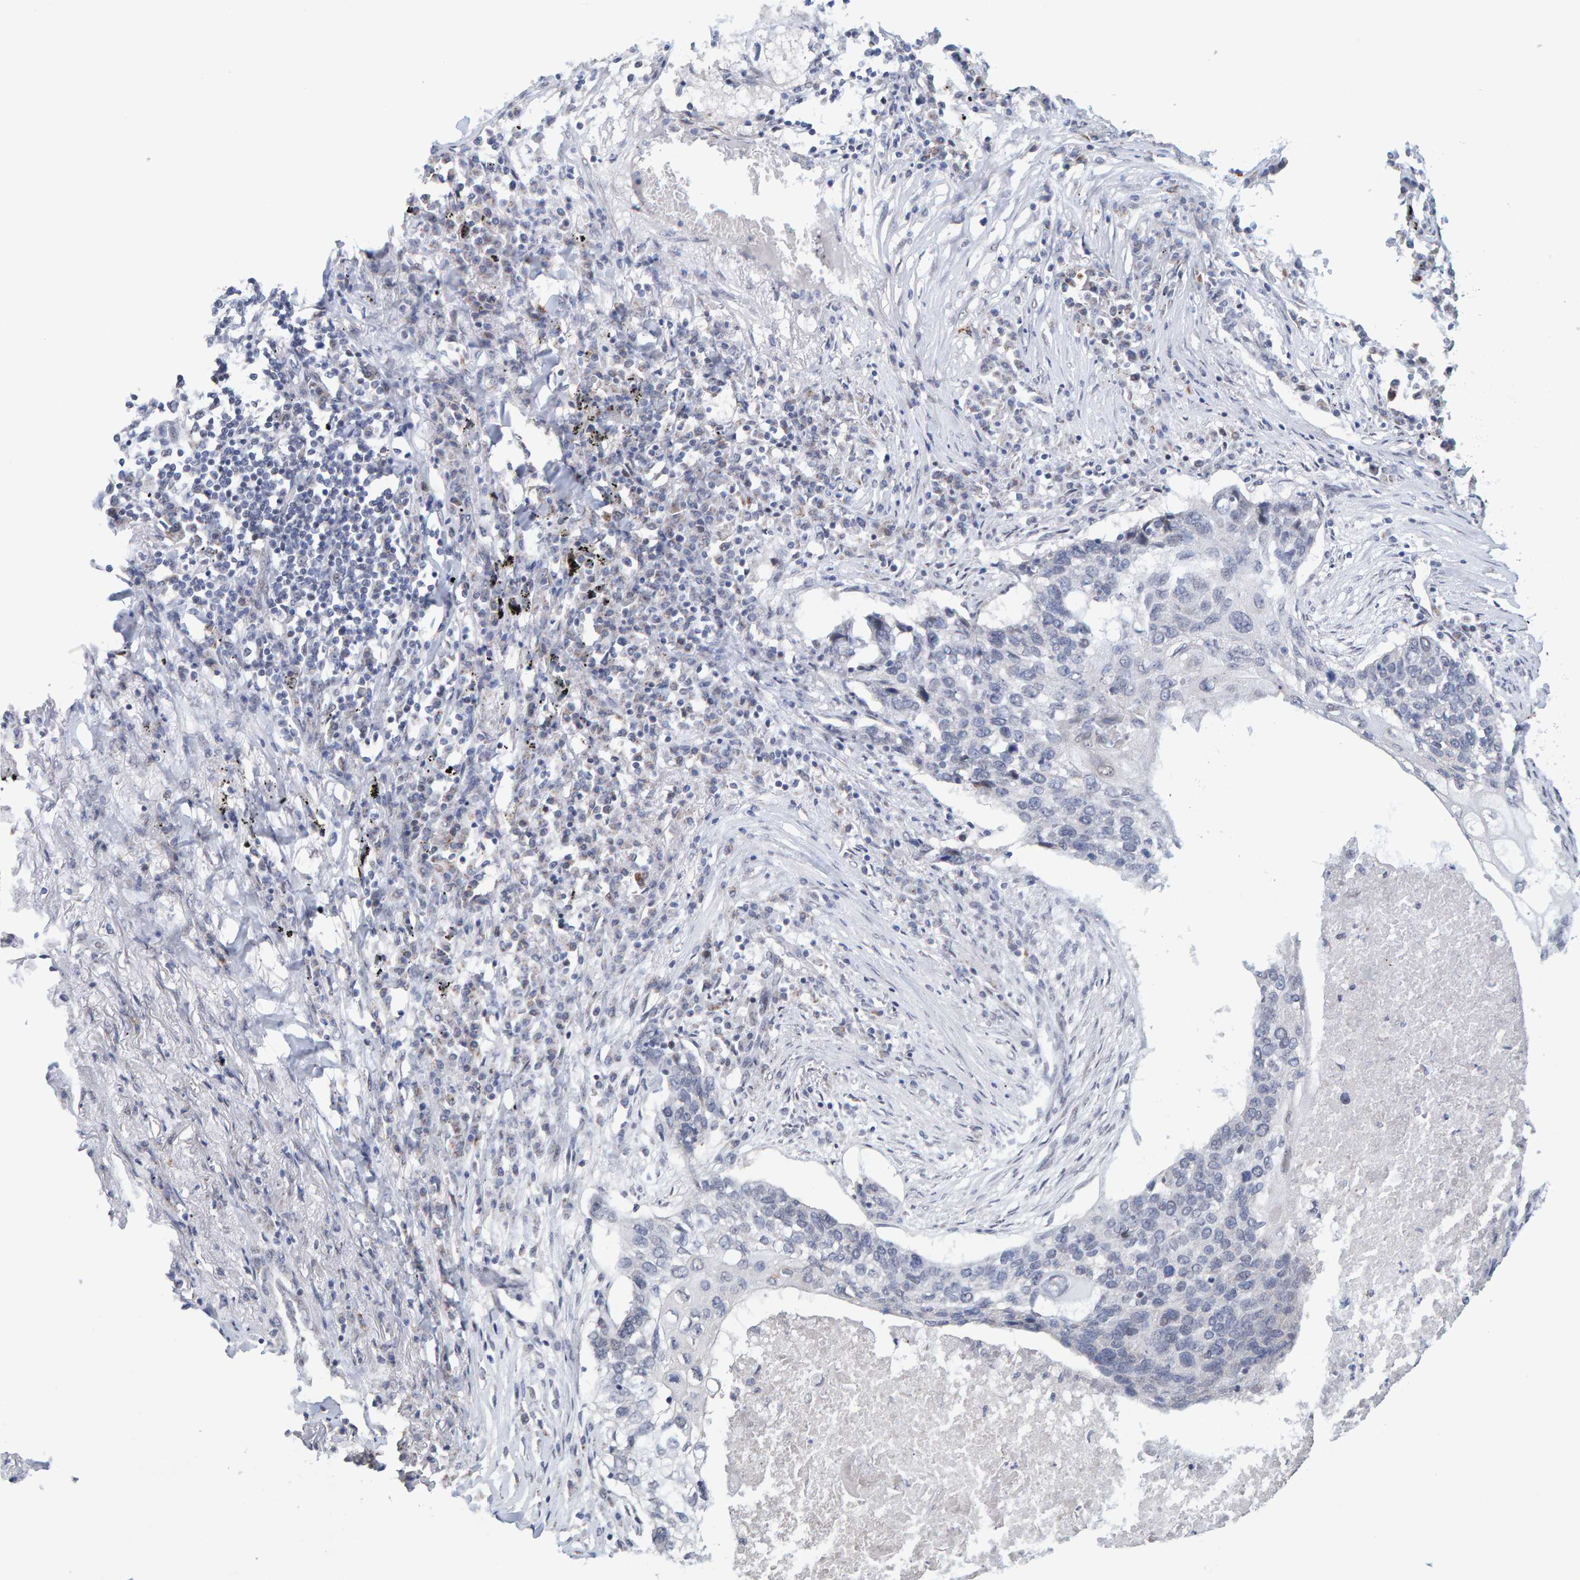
{"staining": {"intensity": "negative", "quantity": "none", "location": "none"}, "tissue": "lung cancer", "cell_type": "Tumor cells", "image_type": "cancer", "snomed": [{"axis": "morphology", "description": "Squamous cell carcinoma, NOS"}, {"axis": "topography", "description": "Lung"}], "caption": "Tumor cells show no significant positivity in lung cancer.", "gene": "USP43", "patient": {"sex": "female", "age": 63}}